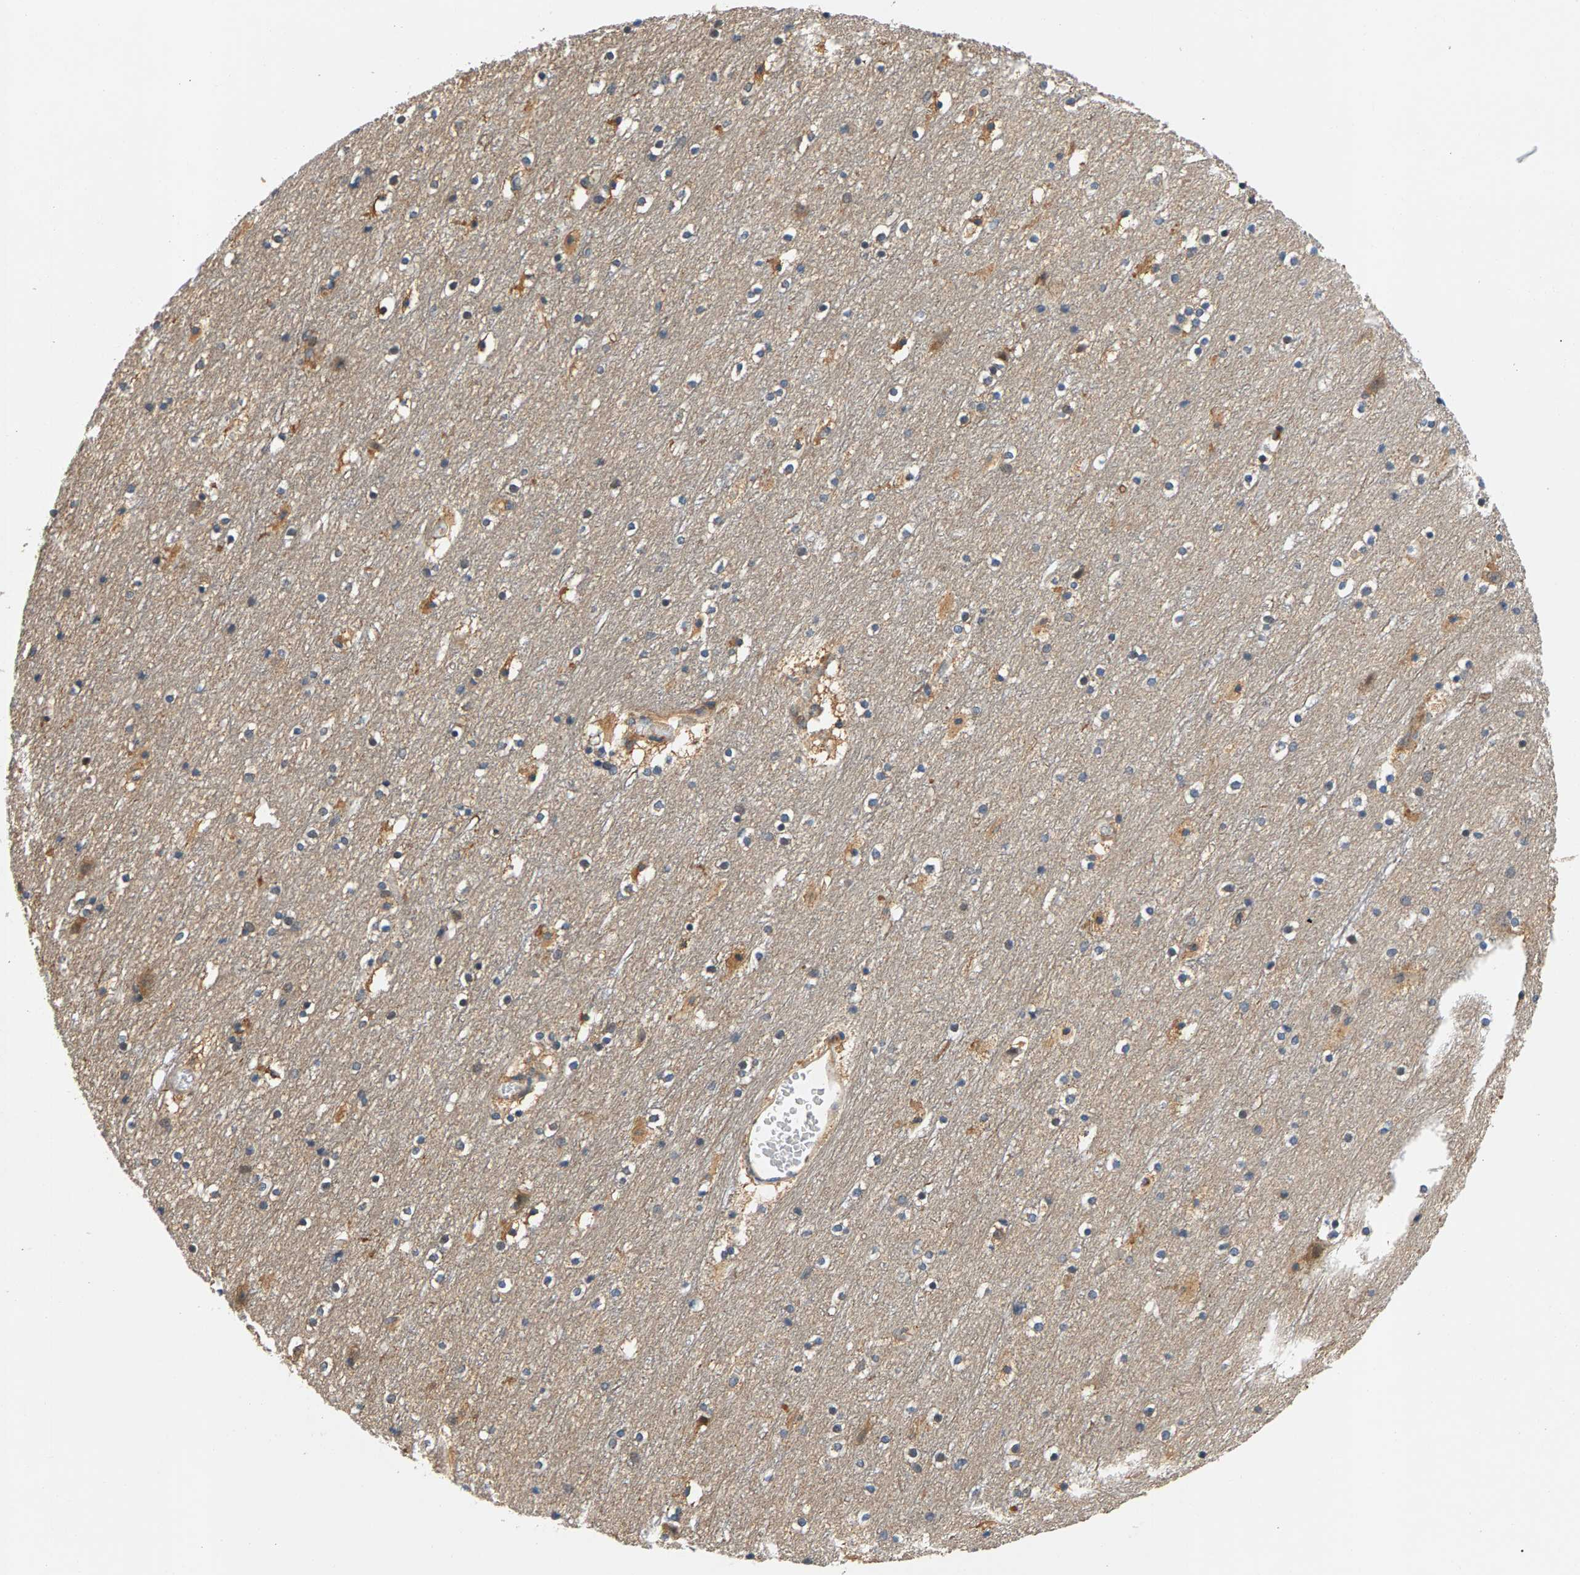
{"staining": {"intensity": "weak", "quantity": ">75%", "location": "cytoplasmic/membranous"}, "tissue": "cerebral cortex", "cell_type": "Endothelial cells", "image_type": "normal", "snomed": [{"axis": "morphology", "description": "Normal tissue, NOS"}, {"axis": "topography", "description": "Cerebral cortex"}], "caption": "A brown stain highlights weak cytoplasmic/membranous positivity of a protein in endothelial cells of normal human cerebral cortex. (brown staining indicates protein expression, while blue staining denotes nuclei).", "gene": "FAM78A", "patient": {"sex": "male", "age": 45}}